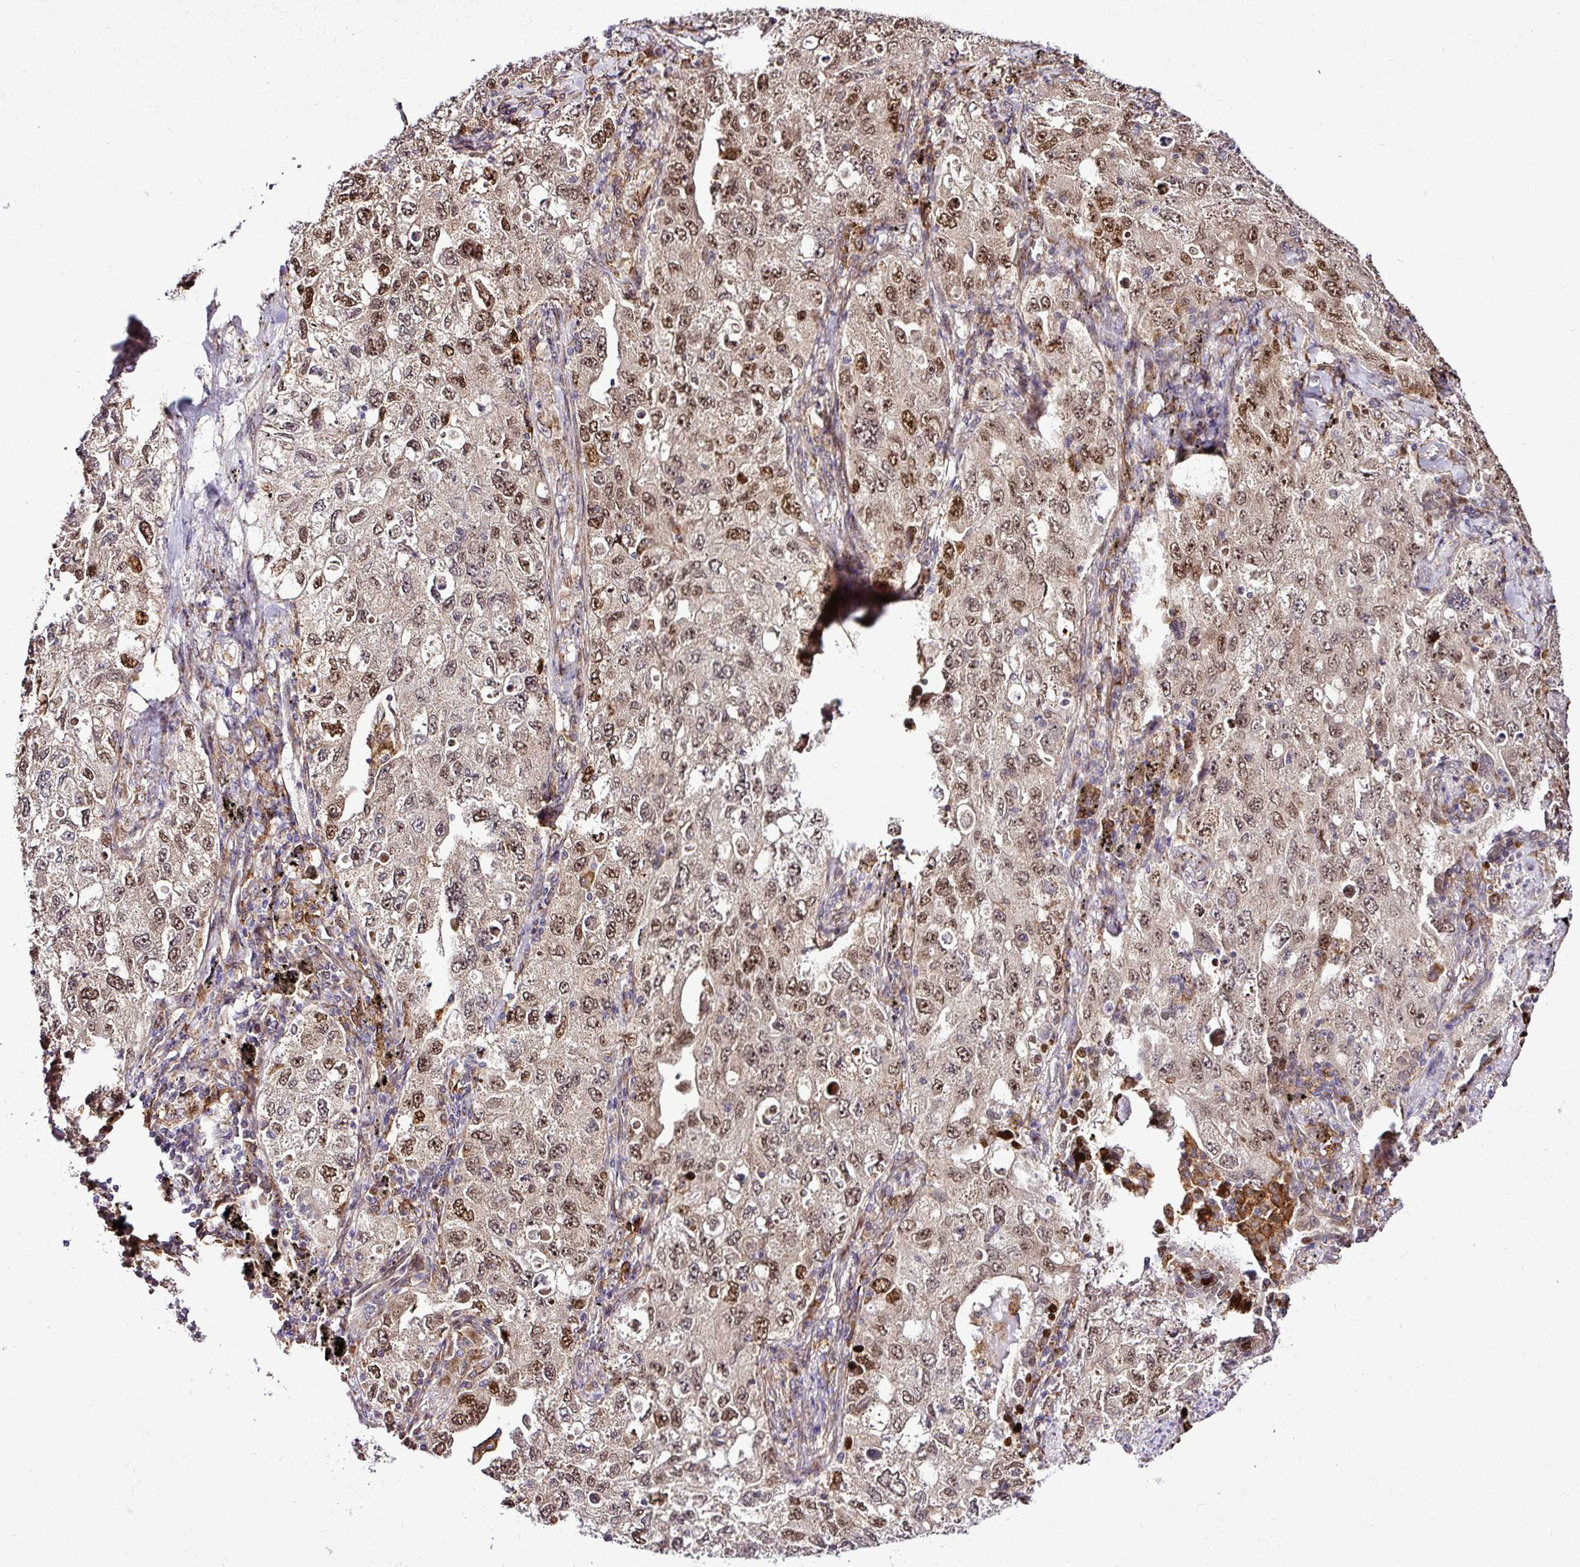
{"staining": {"intensity": "moderate", "quantity": ">75%", "location": "nuclear"}, "tissue": "lung cancer", "cell_type": "Tumor cells", "image_type": "cancer", "snomed": [{"axis": "morphology", "description": "Adenocarcinoma, NOS"}, {"axis": "topography", "description": "Lung"}], "caption": "Lung cancer tissue demonstrates moderate nuclear staining in about >75% of tumor cells, visualized by immunohistochemistry.", "gene": "FAM153A", "patient": {"sex": "female", "age": 57}}